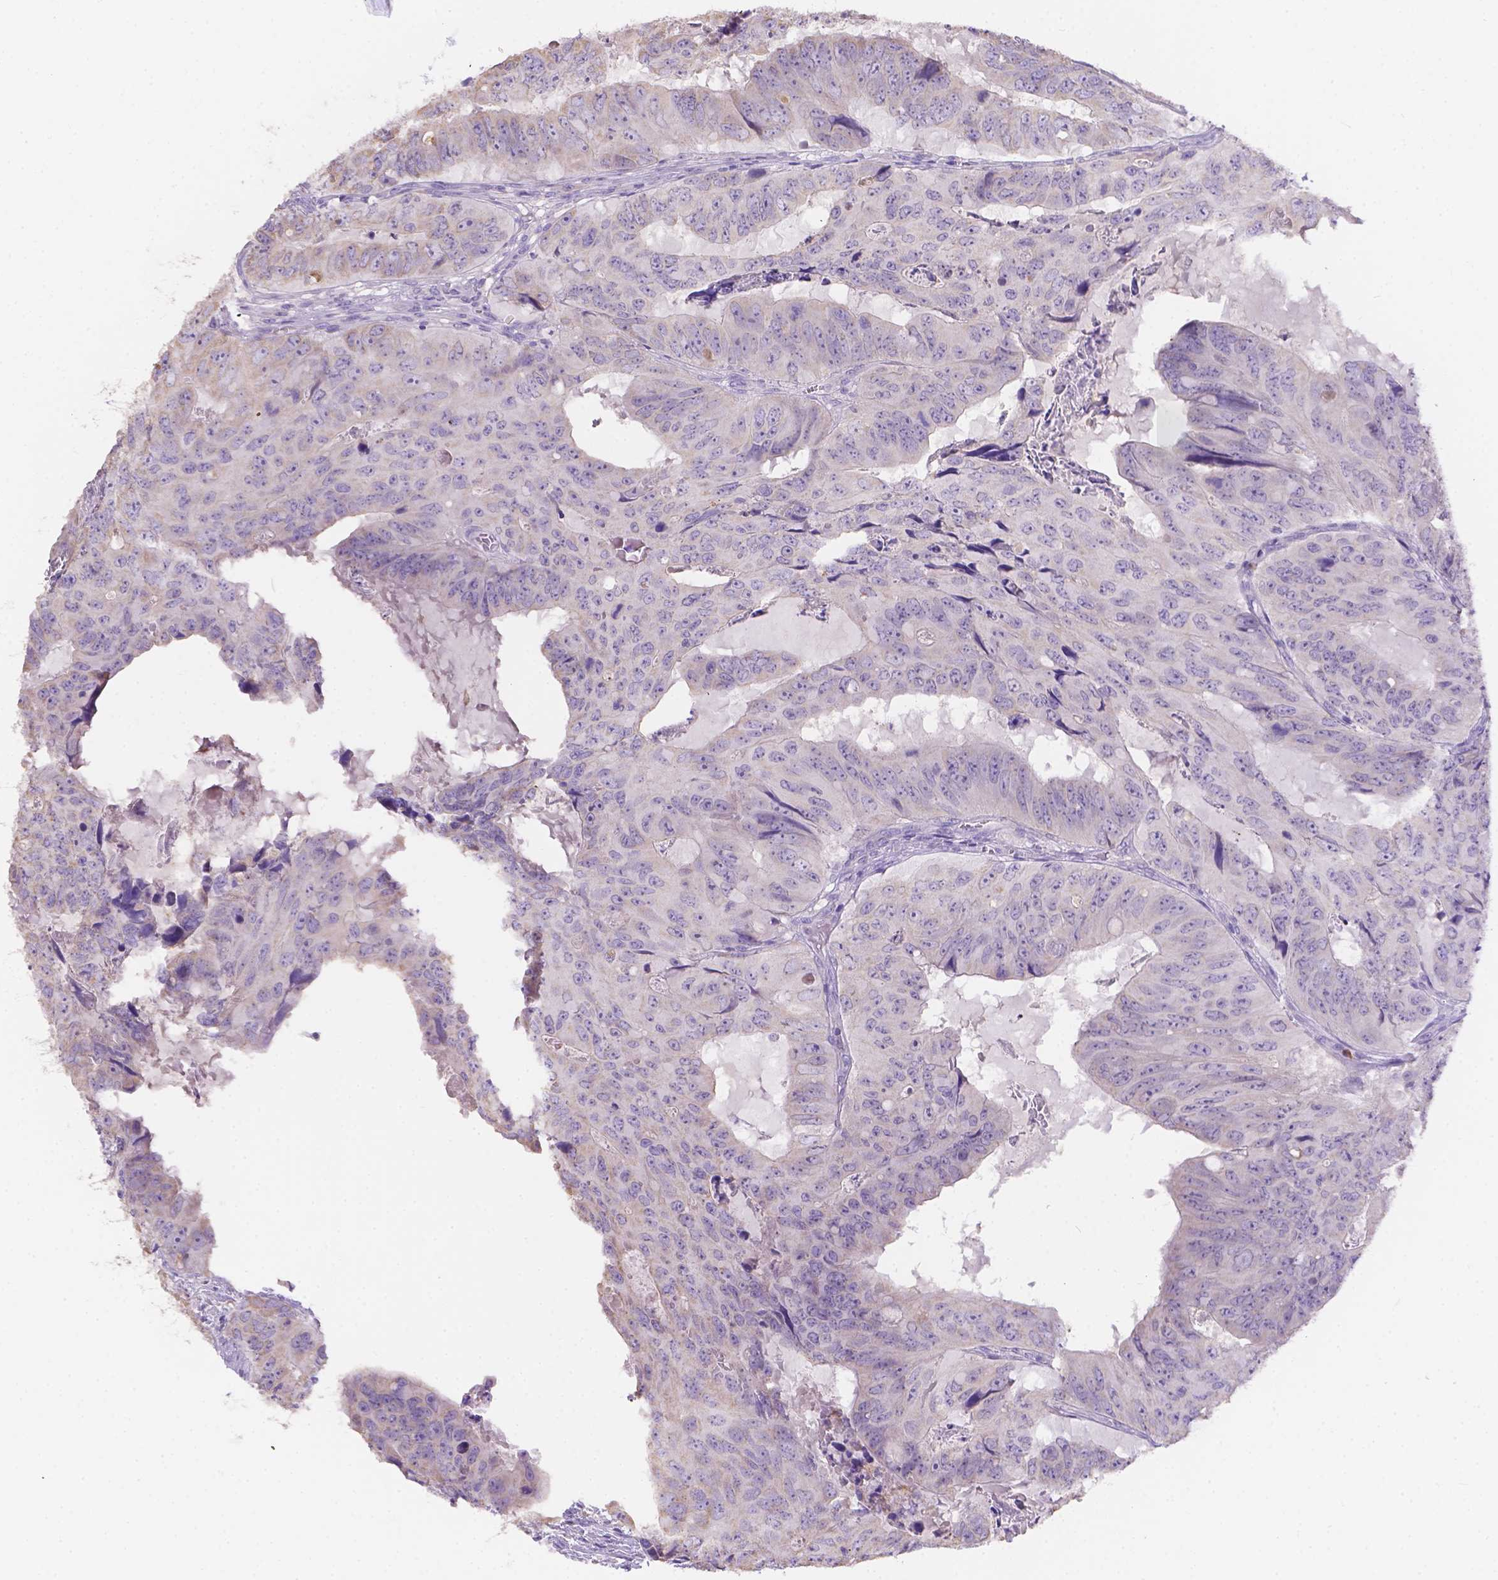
{"staining": {"intensity": "negative", "quantity": "none", "location": "none"}, "tissue": "colorectal cancer", "cell_type": "Tumor cells", "image_type": "cancer", "snomed": [{"axis": "morphology", "description": "Adenocarcinoma, NOS"}, {"axis": "topography", "description": "Colon"}], "caption": "Immunohistochemistry (IHC) micrograph of neoplastic tissue: adenocarcinoma (colorectal) stained with DAB (3,3'-diaminobenzidine) shows no significant protein positivity in tumor cells.", "gene": "NXPE2", "patient": {"sex": "male", "age": 79}}